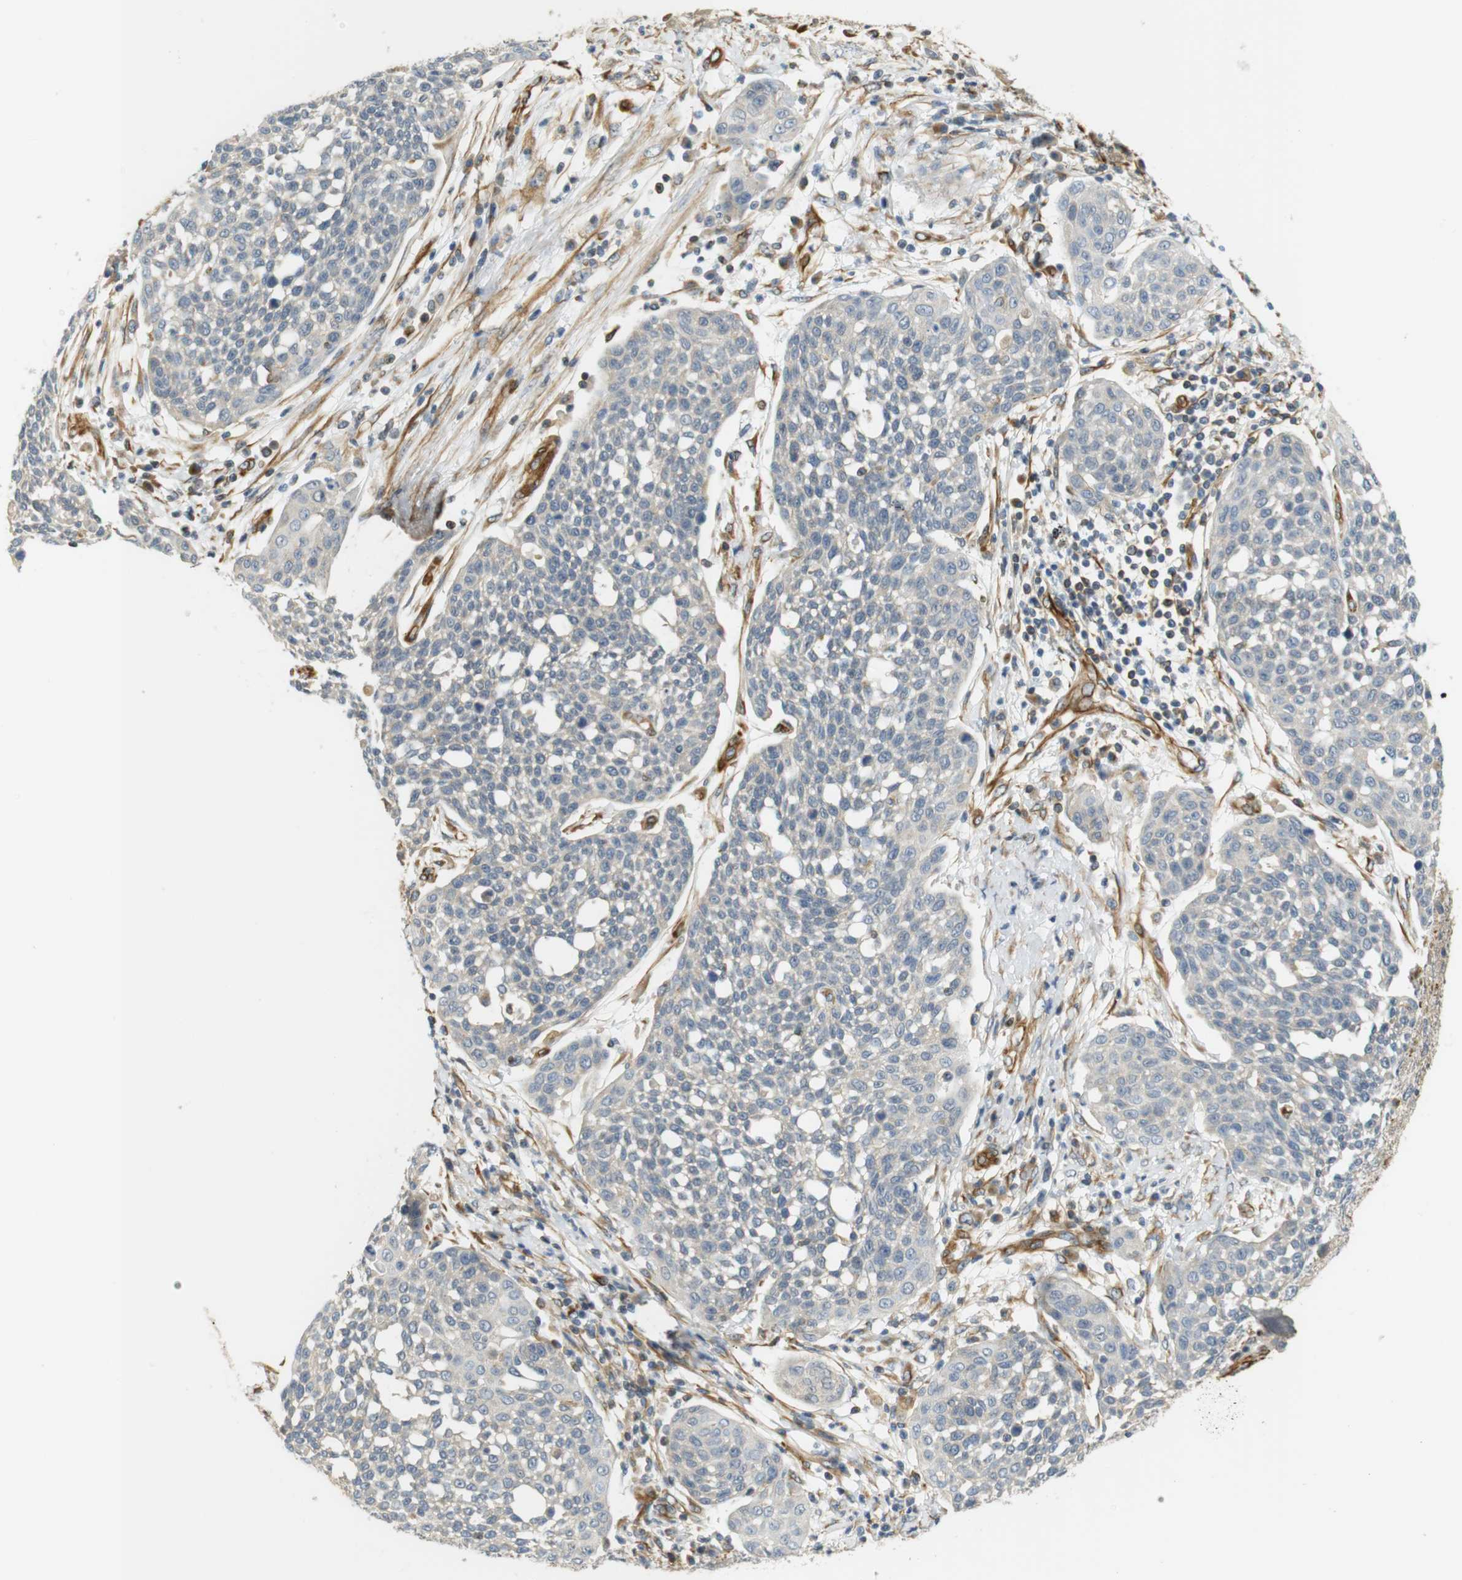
{"staining": {"intensity": "negative", "quantity": "none", "location": "none"}, "tissue": "cervical cancer", "cell_type": "Tumor cells", "image_type": "cancer", "snomed": [{"axis": "morphology", "description": "Squamous cell carcinoma, NOS"}, {"axis": "topography", "description": "Cervix"}], "caption": "IHC image of cervical cancer stained for a protein (brown), which shows no positivity in tumor cells.", "gene": "CYTH3", "patient": {"sex": "female", "age": 34}}